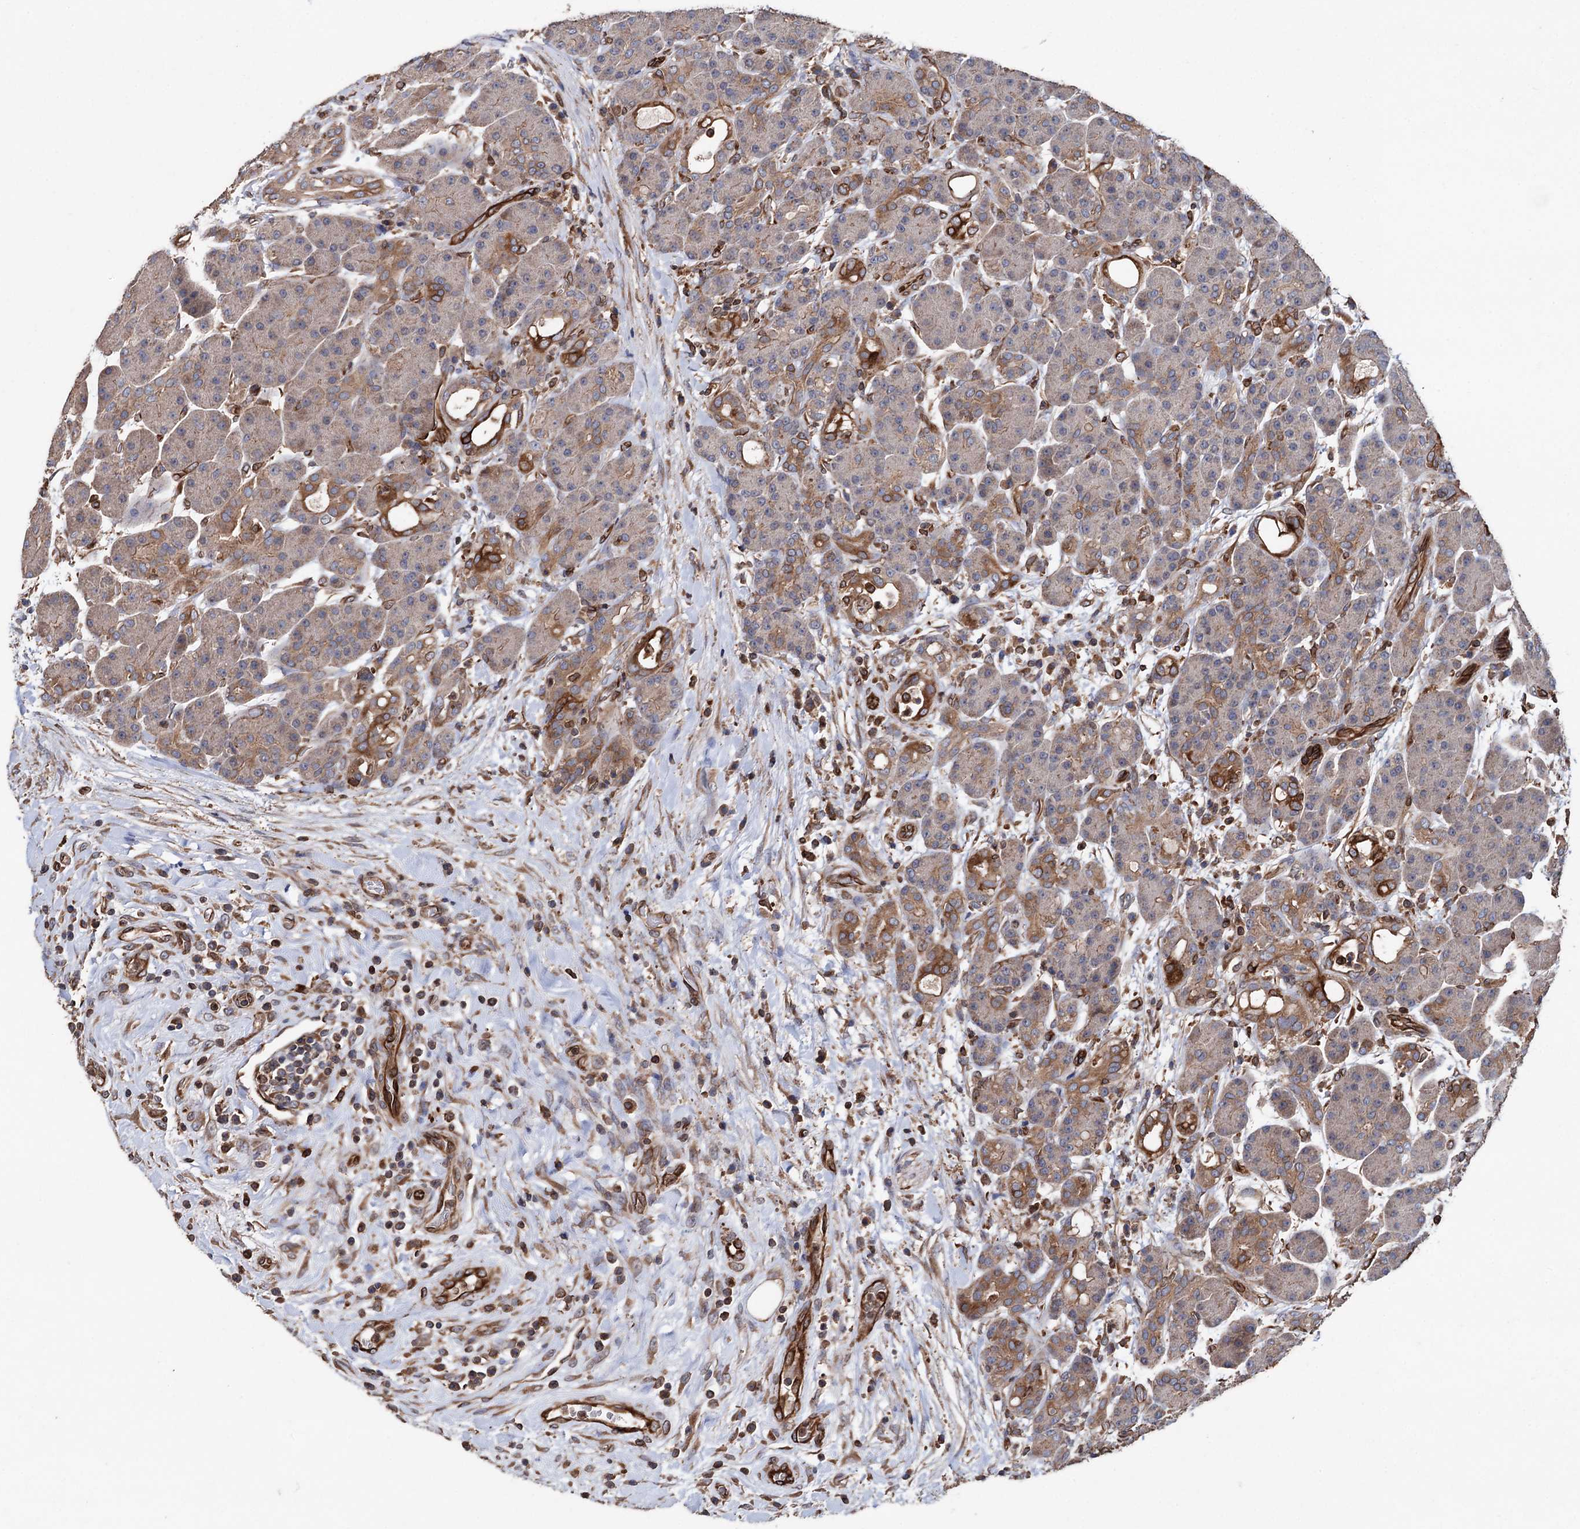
{"staining": {"intensity": "moderate", "quantity": "<25%", "location": "cytoplasmic/membranous"}, "tissue": "pancreas", "cell_type": "Exocrine glandular cells", "image_type": "normal", "snomed": [{"axis": "morphology", "description": "Normal tissue, NOS"}, {"axis": "topography", "description": "Pancreas"}], "caption": "The immunohistochemical stain shows moderate cytoplasmic/membranous staining in exocrine glandular cells of normal pancreas.", "gene": "STING1", "patient": {"sex": "male", "age": 63}}